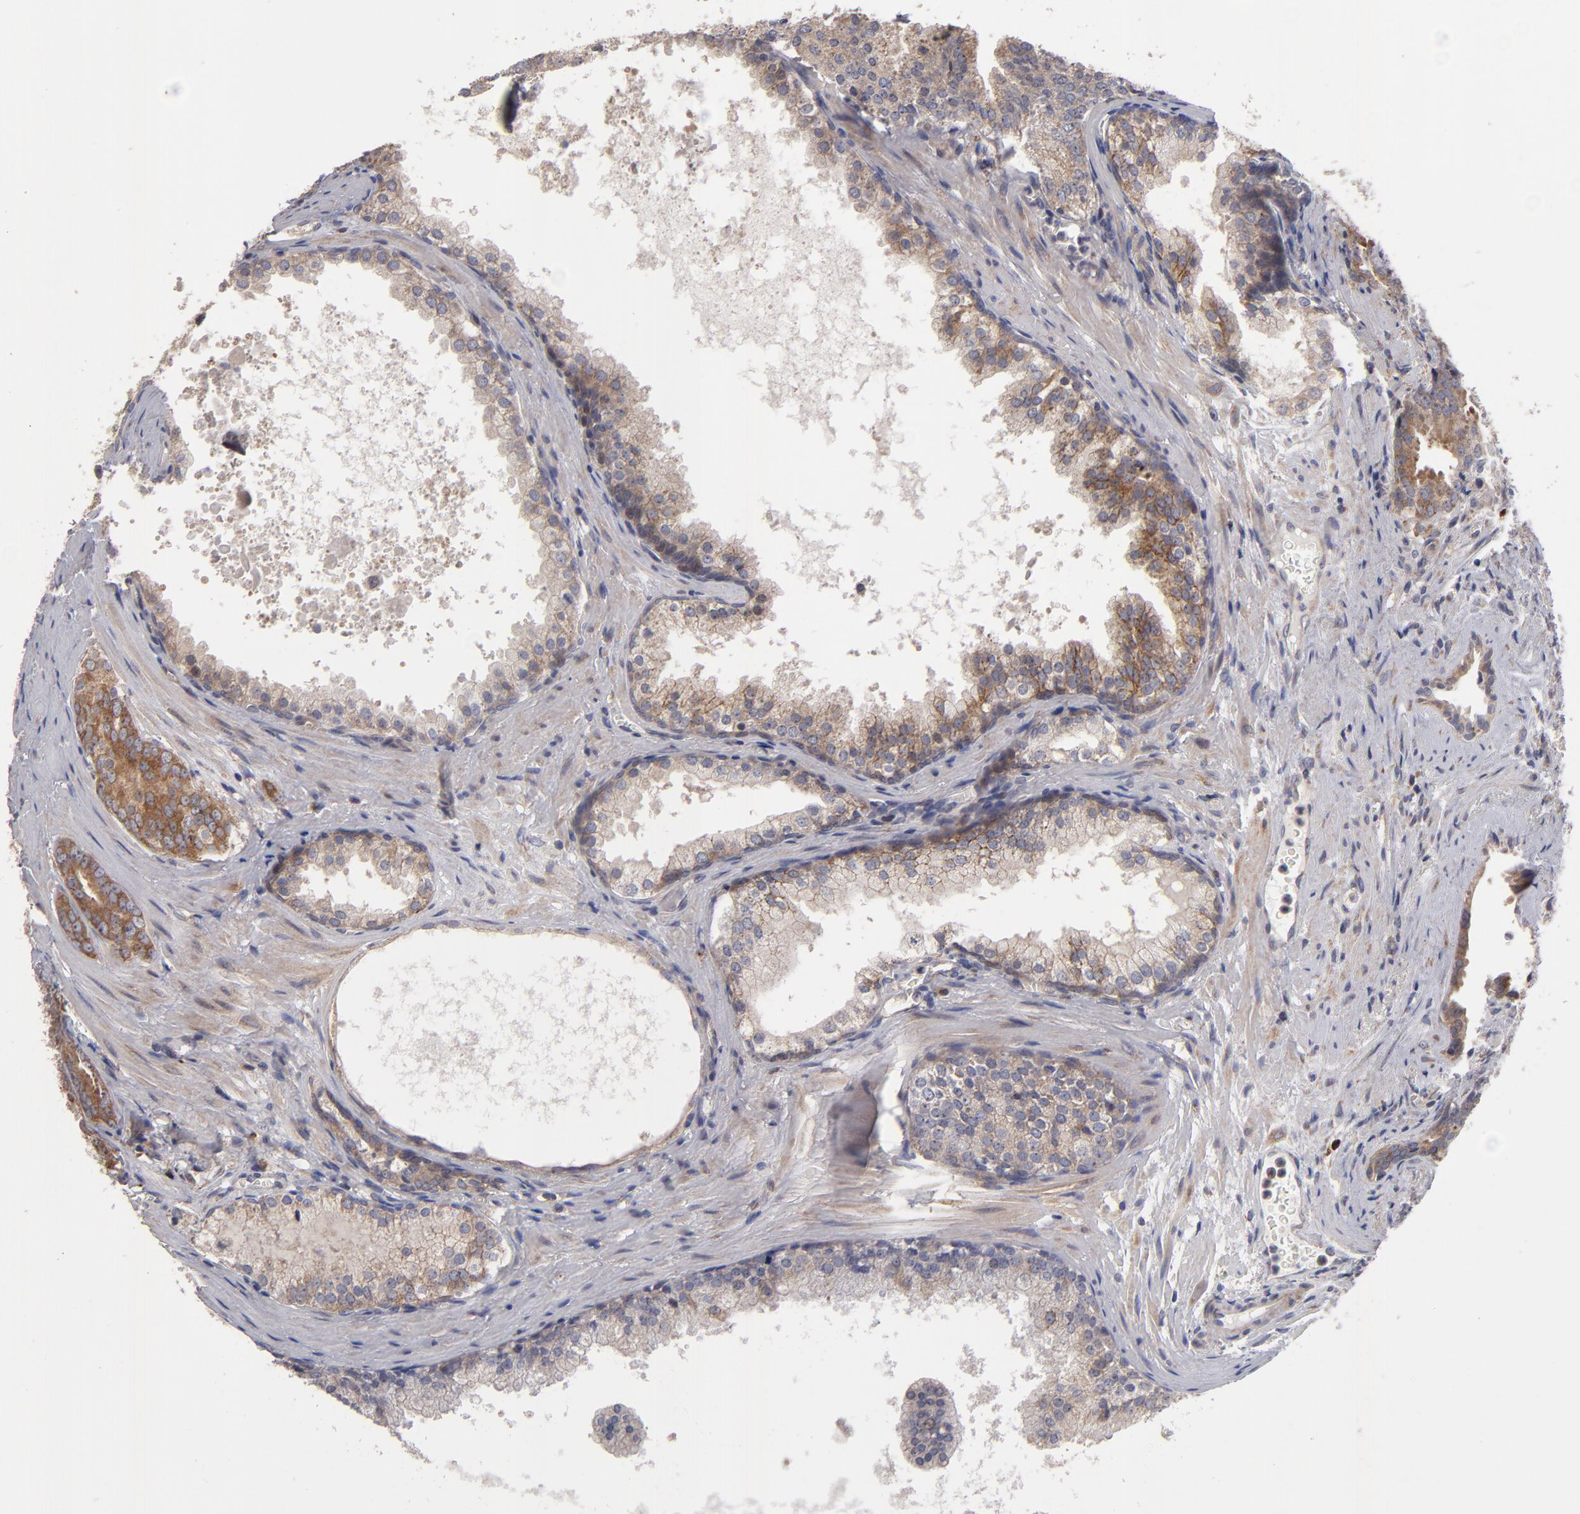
{"staining": {"intensity": "moderate", "quantity": ">75%", "location": "cytoplasmic/membranous"}, "tissue": "prostate cancer", "cell_type": "Tumor cells", "image_type": "cancer", "snomed": [{"axis": "morphology", "description": "Adenocarcinoma, Medium grade"}, {"axis": "topography", "description": "Prostate"}], "caption": "Prostate cancer (adenocarcinoma (medium-grade)) stained with a brown dye displays moderate cytoplasmic/membranous positive expression in approximately >75% of tumor cells.", "gene": "SND1", "patient": {"sex": "male", "age": 64}}